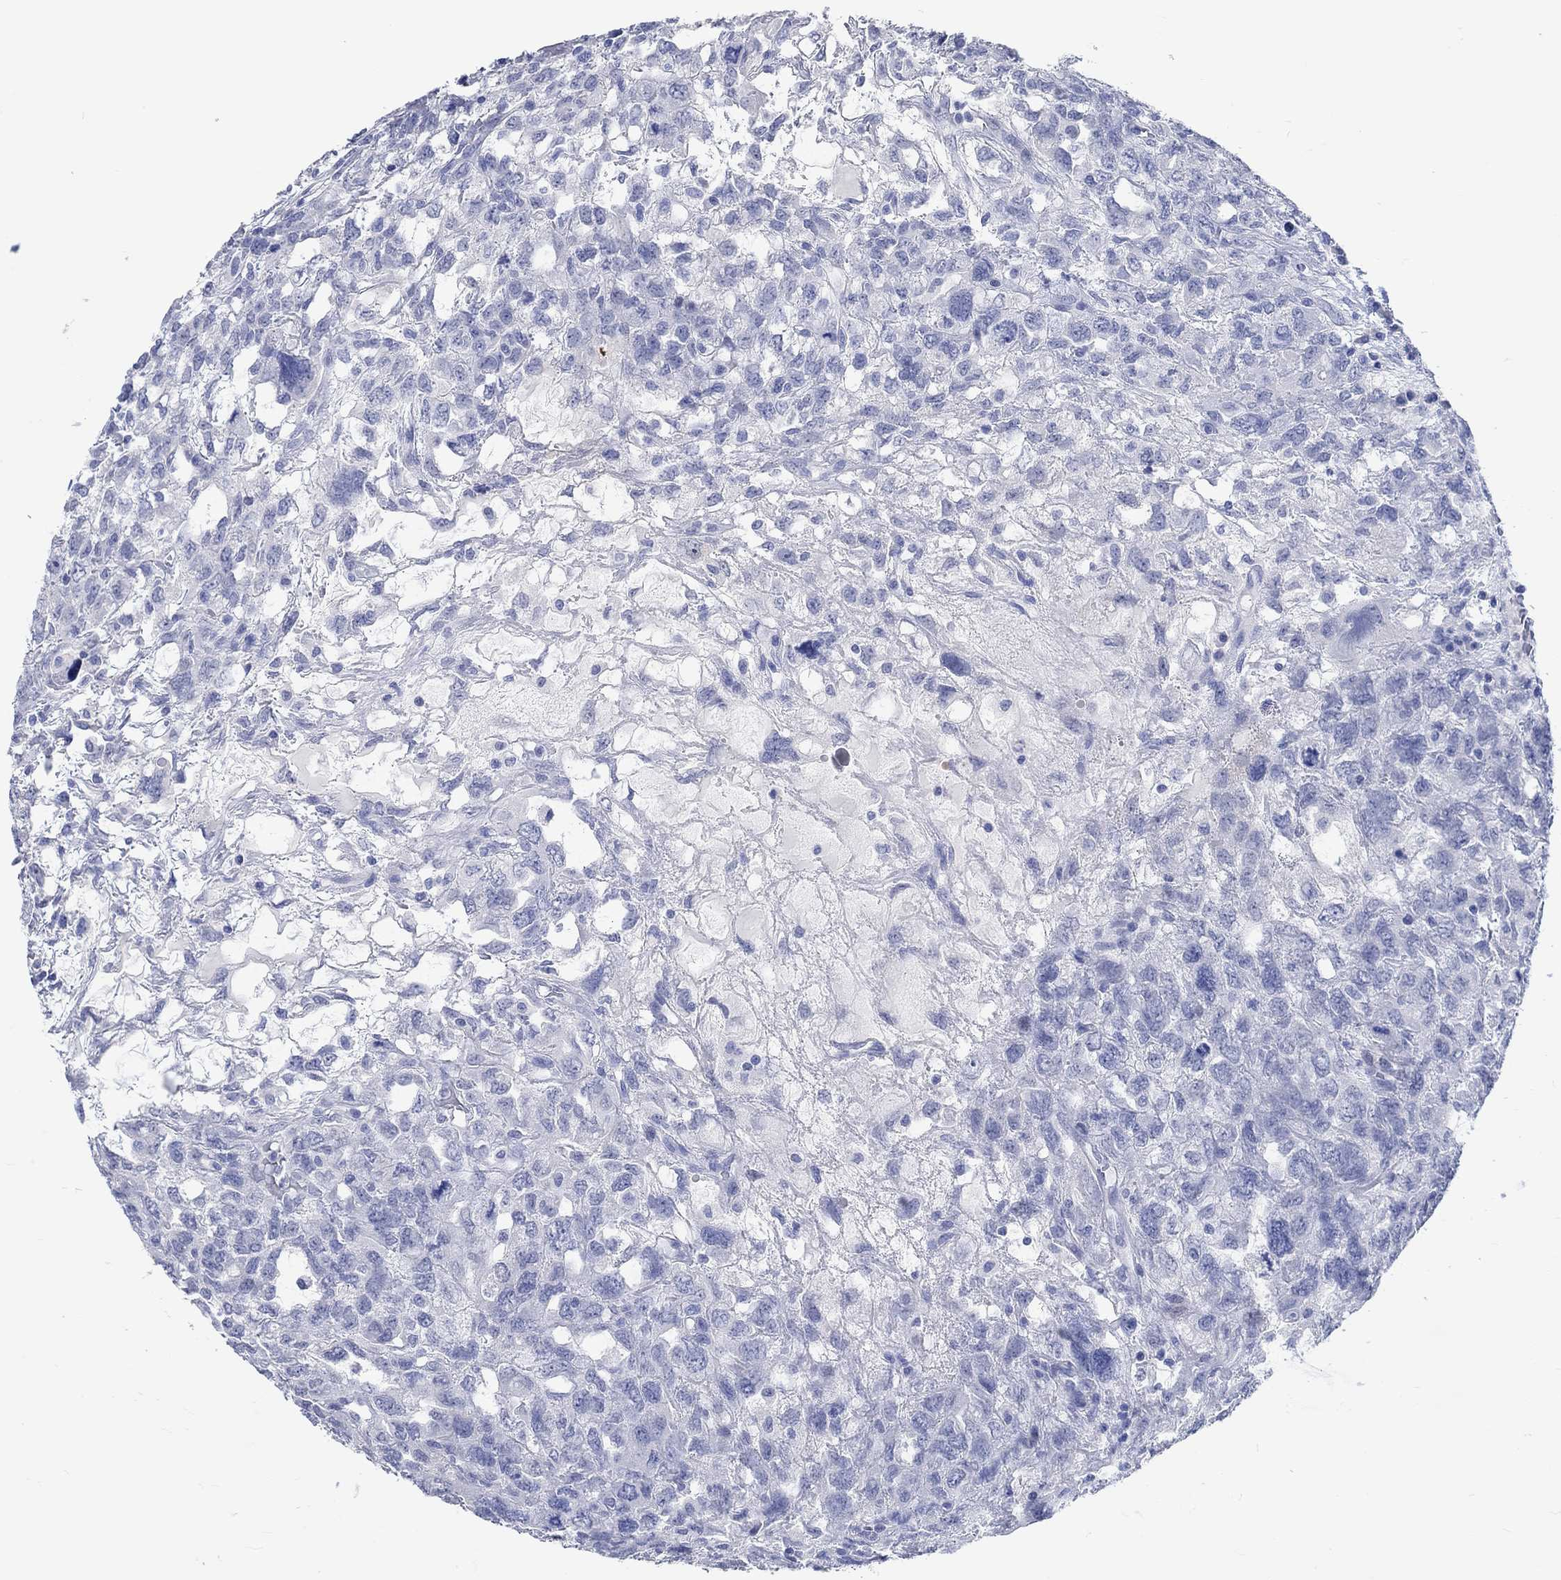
{"staining": {"intensity": "negative", "quantity": "none", "location": "none"}, "tissue": "testis cancer", "cell_type": "Tumor cells", "image_type": "cancer", "snomed": [{"axis": "morphology", "description": "Seminoma, NOS"}, {"axis": "topography", "description": "Testis"}], "caption": "A micrograph of testis seminoma stained for a protein demonstrates no brown staining in tumor cells.", "gene": "C4orf47", "patient": {"sex": "male", "age": 52}}